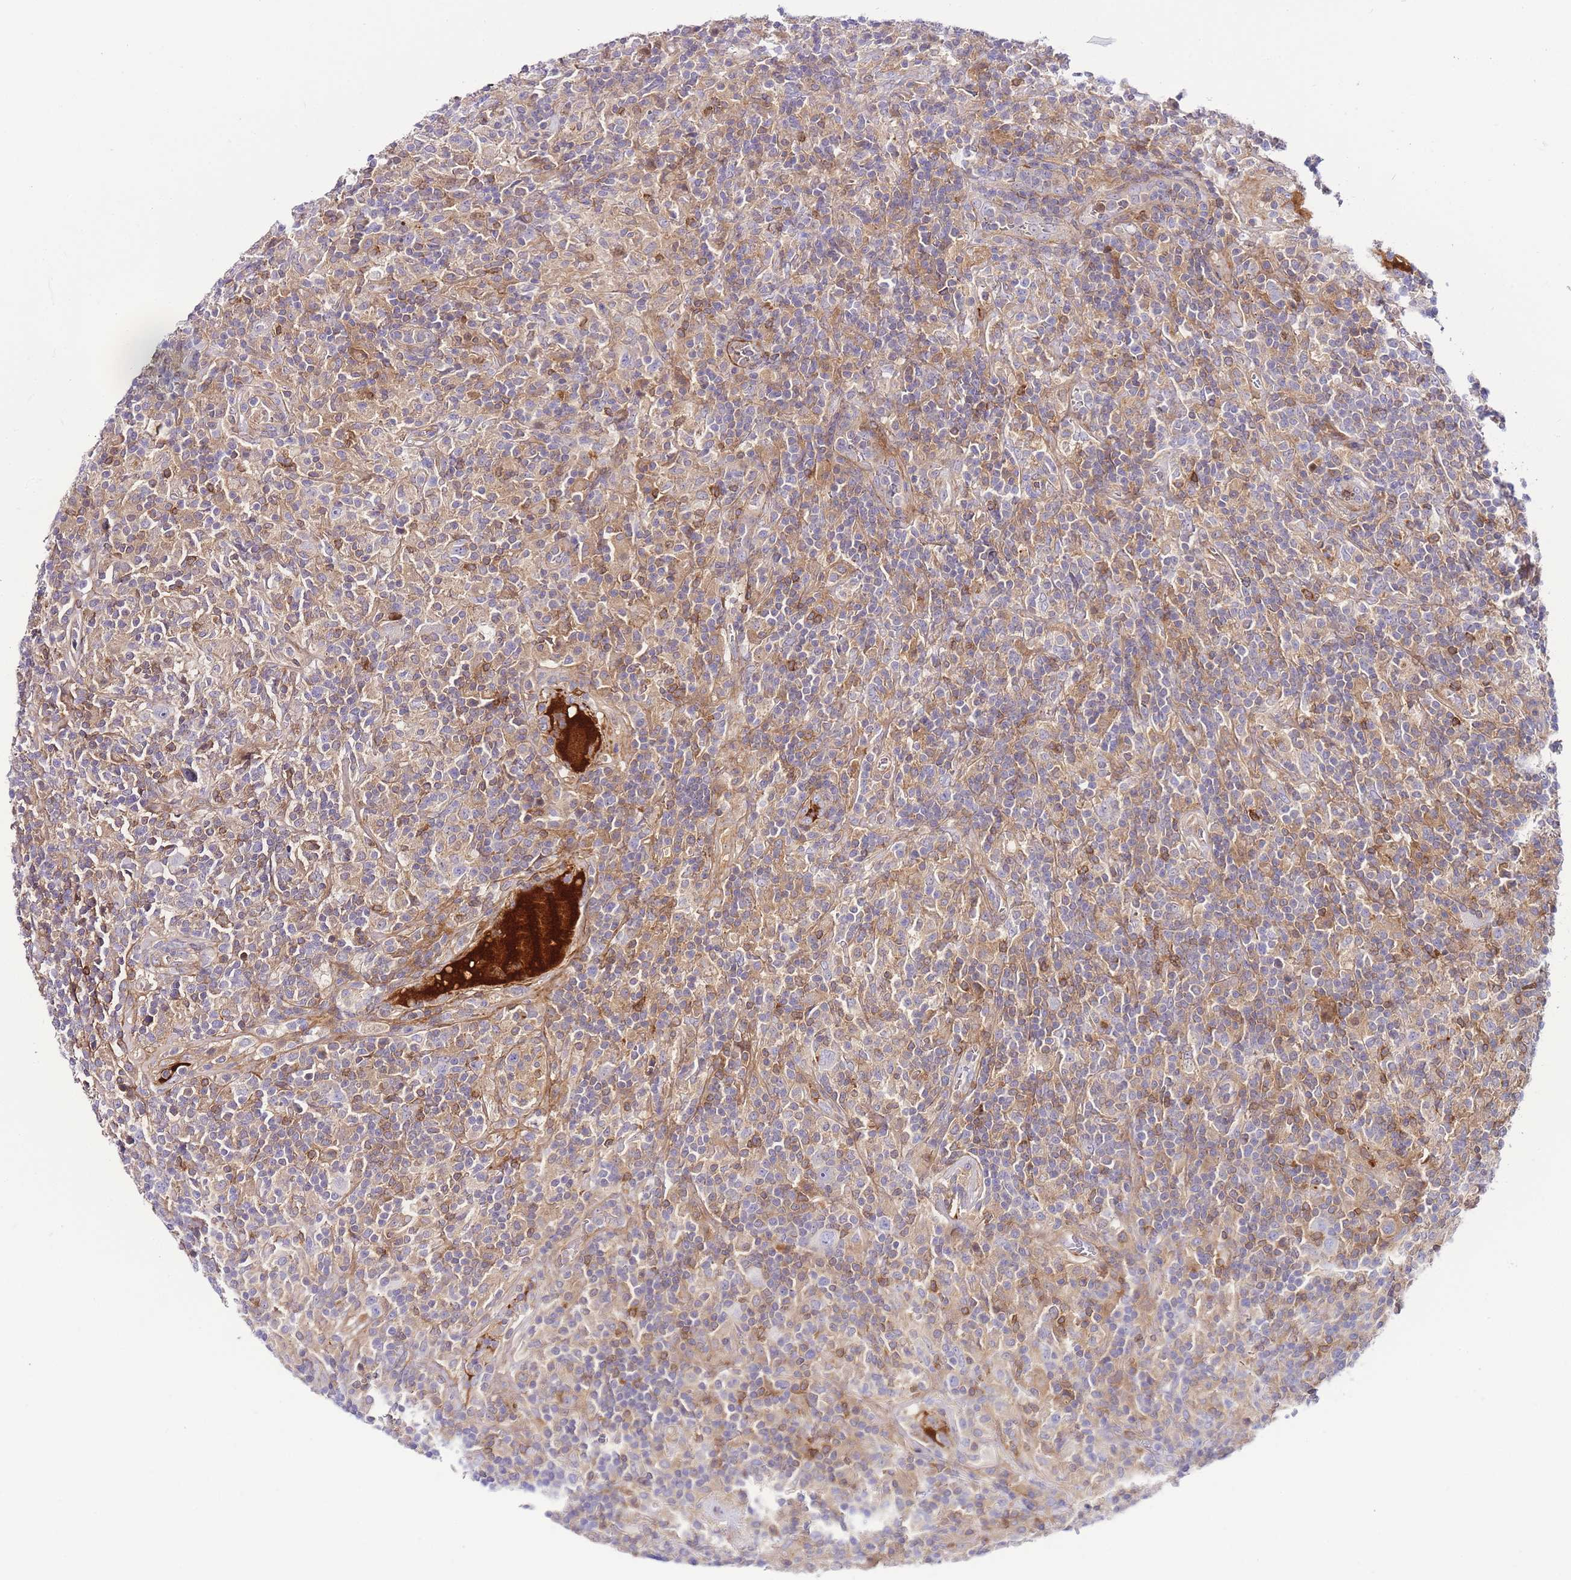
{"staining": {"intensity": "negative", "quantity": "none", "location": "none"}, "tissue": "lymphoma", "cell_type": "Tumor cells", "image_type": "cancer", "snomed": [{"axis": "morphology", "description": "Hodgkin's disease, NOS"}, {"axis": "topography", "description": "Lymph node"}], "caption": "Immunohistochemical staining of Hodgkin's disease shows no significant staining in tumor cells.", "gene": "FBN3", "patient": {"sex": "male", "age": 70}}